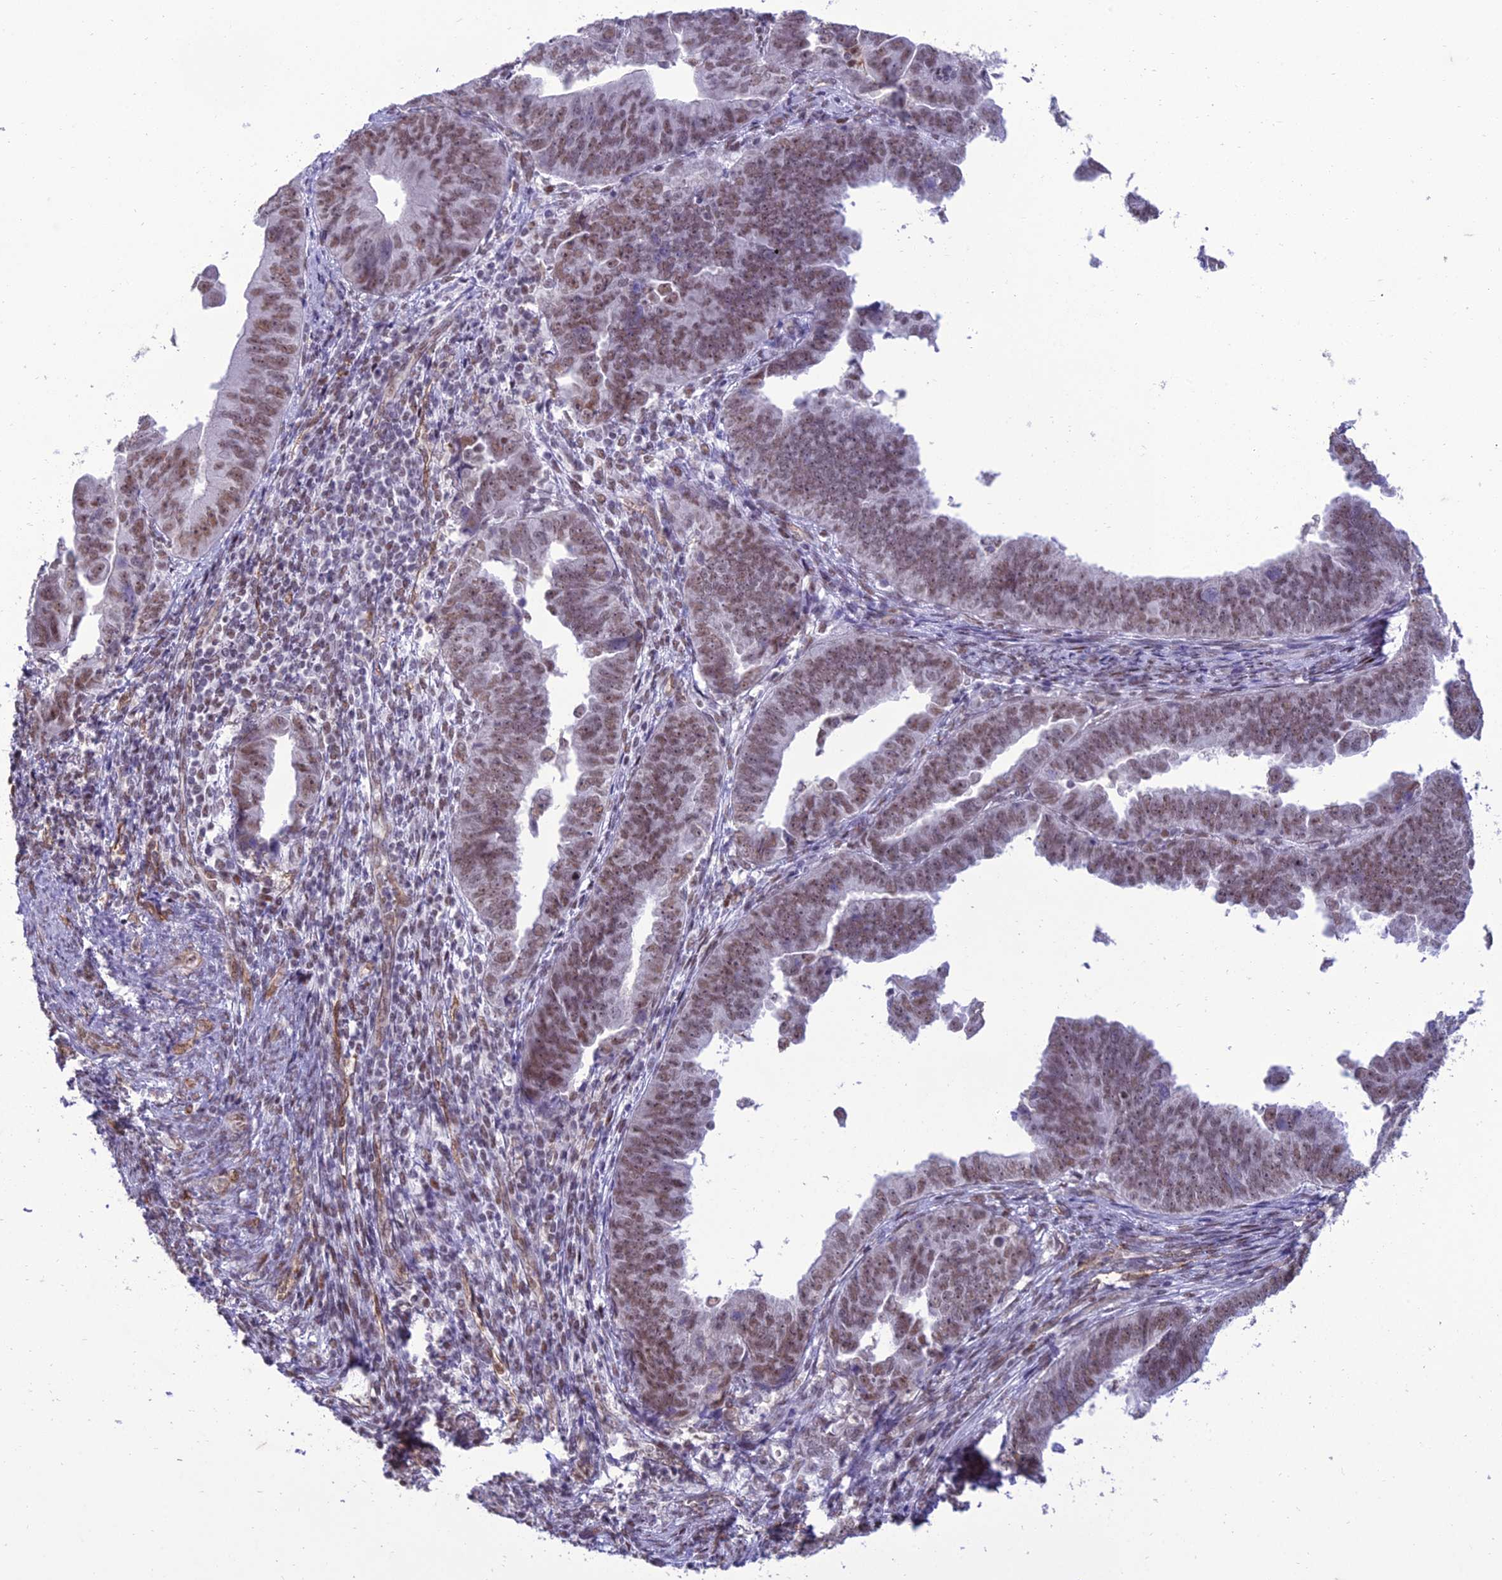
{"staining": {"intensity": "weak", "quantity": ">75%", "location": "nuclear"}, "tissue": "endometrial cancer", "cell_type": "Tumor cells", "image_type": "cancer", "snomed": [{"axis": "morphology", "description": "Adenocarcinoma, NOS"}, {"axis": "topography", "description": "Endometrium"}], "caption": "Human endometrial cancer stained for a protein (brown) exhibits weak nuclear positive positivity in about >75% of tumor cells.", "gene": "RANBP3", "patient": {"sex": "female", "age": 75}}